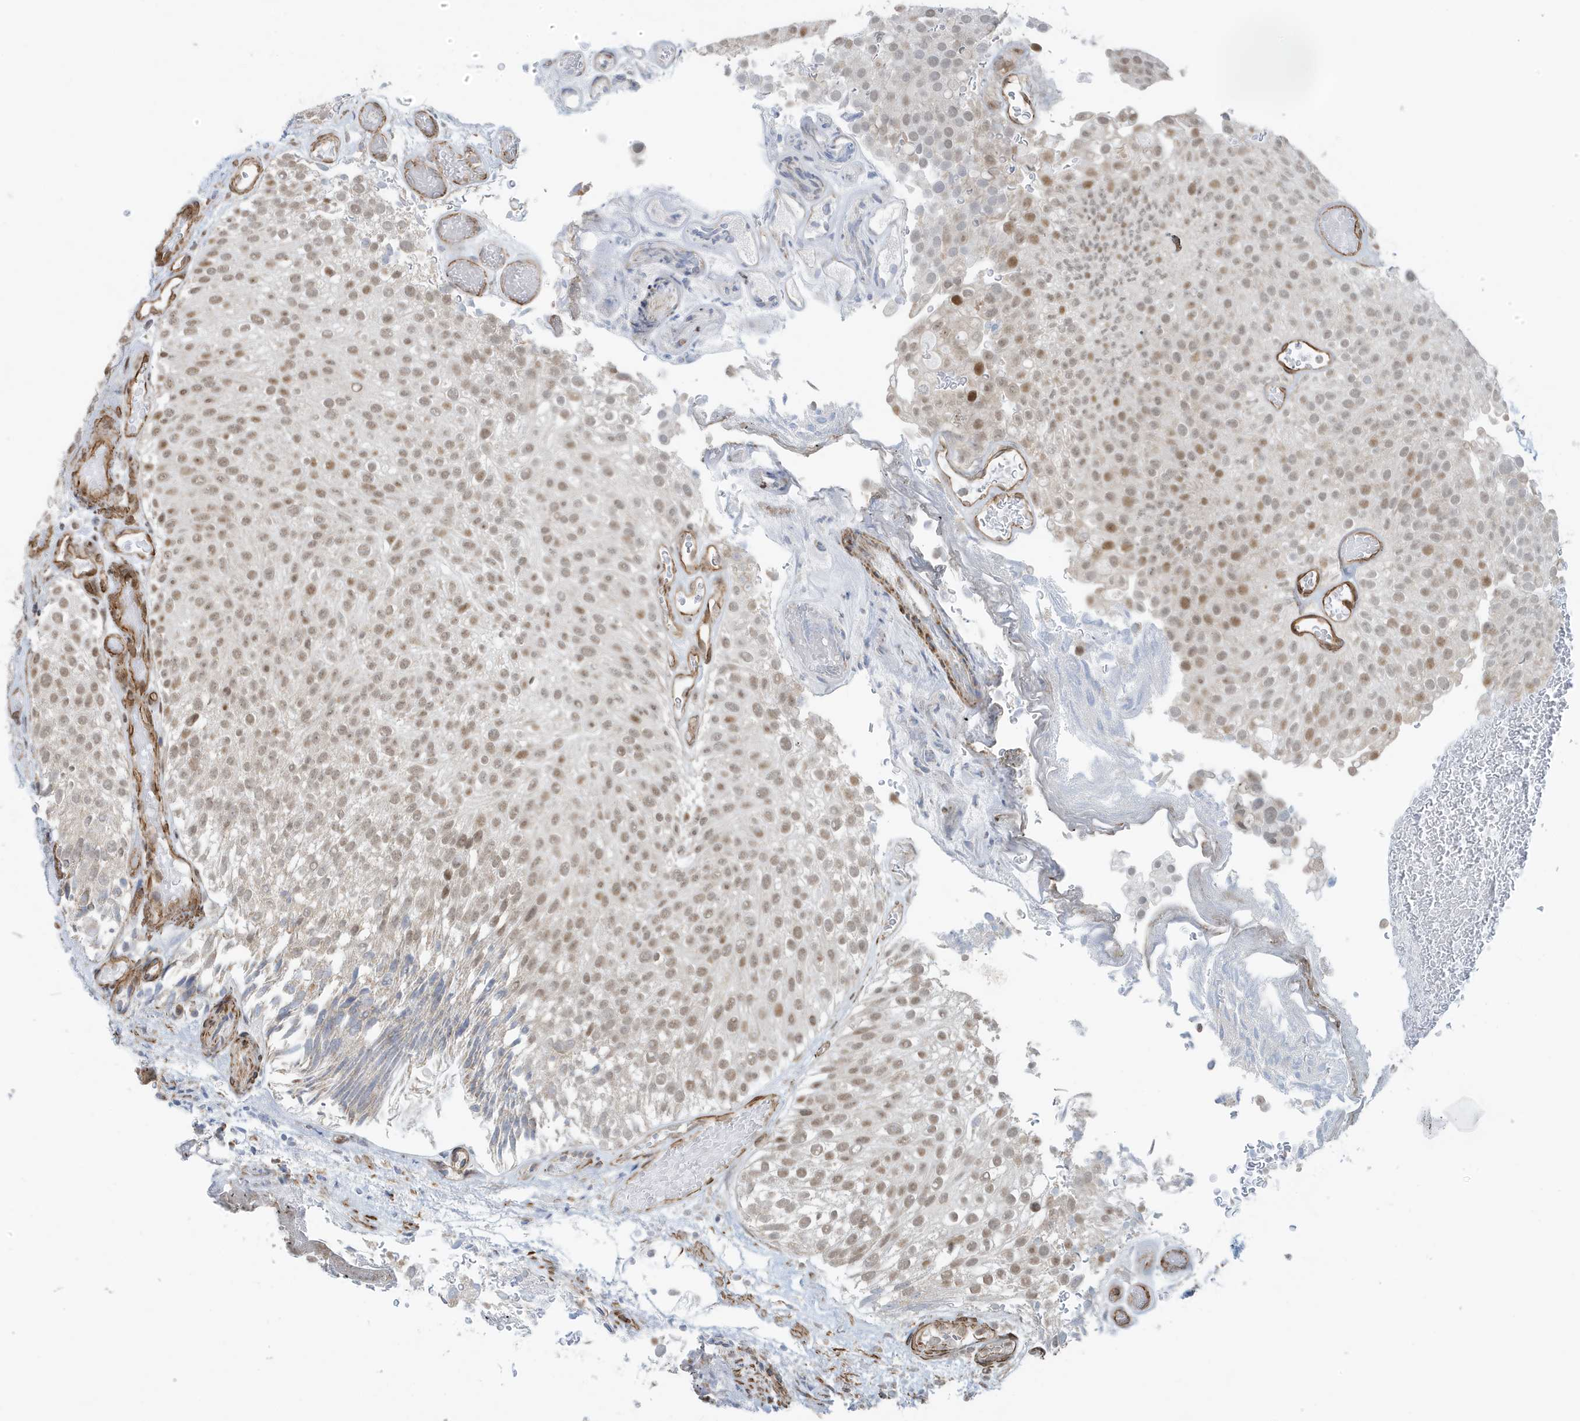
{"staining": {"intensity": "moderate", "quantity": "25%-75%", "location": "nuclear"}, "tissue": "urothelial cancer", "cell_type": "Tumor cells", "image_type": "cancer", "snomed": [{"axis": "morphology", "description": "Urothelial carcinoma, Low grade"}, {"axis": "topography", "description": "Urinary bladder"}], "caption": "Urothelial cancer stained with DAB (3,3'-diaminobenzidine) immunohistochemistry reveals medium levels of moderate nuclear staining in about 25%-75% of tumor cells. Using DAB (3,3'-diaminobenzidine) (brown) and hematoxylin (blue) stains, captured at high magnification using brightfield microscopy.", "gene": "CHCHD4", "patient": {"sex": "male", "age": 78}}